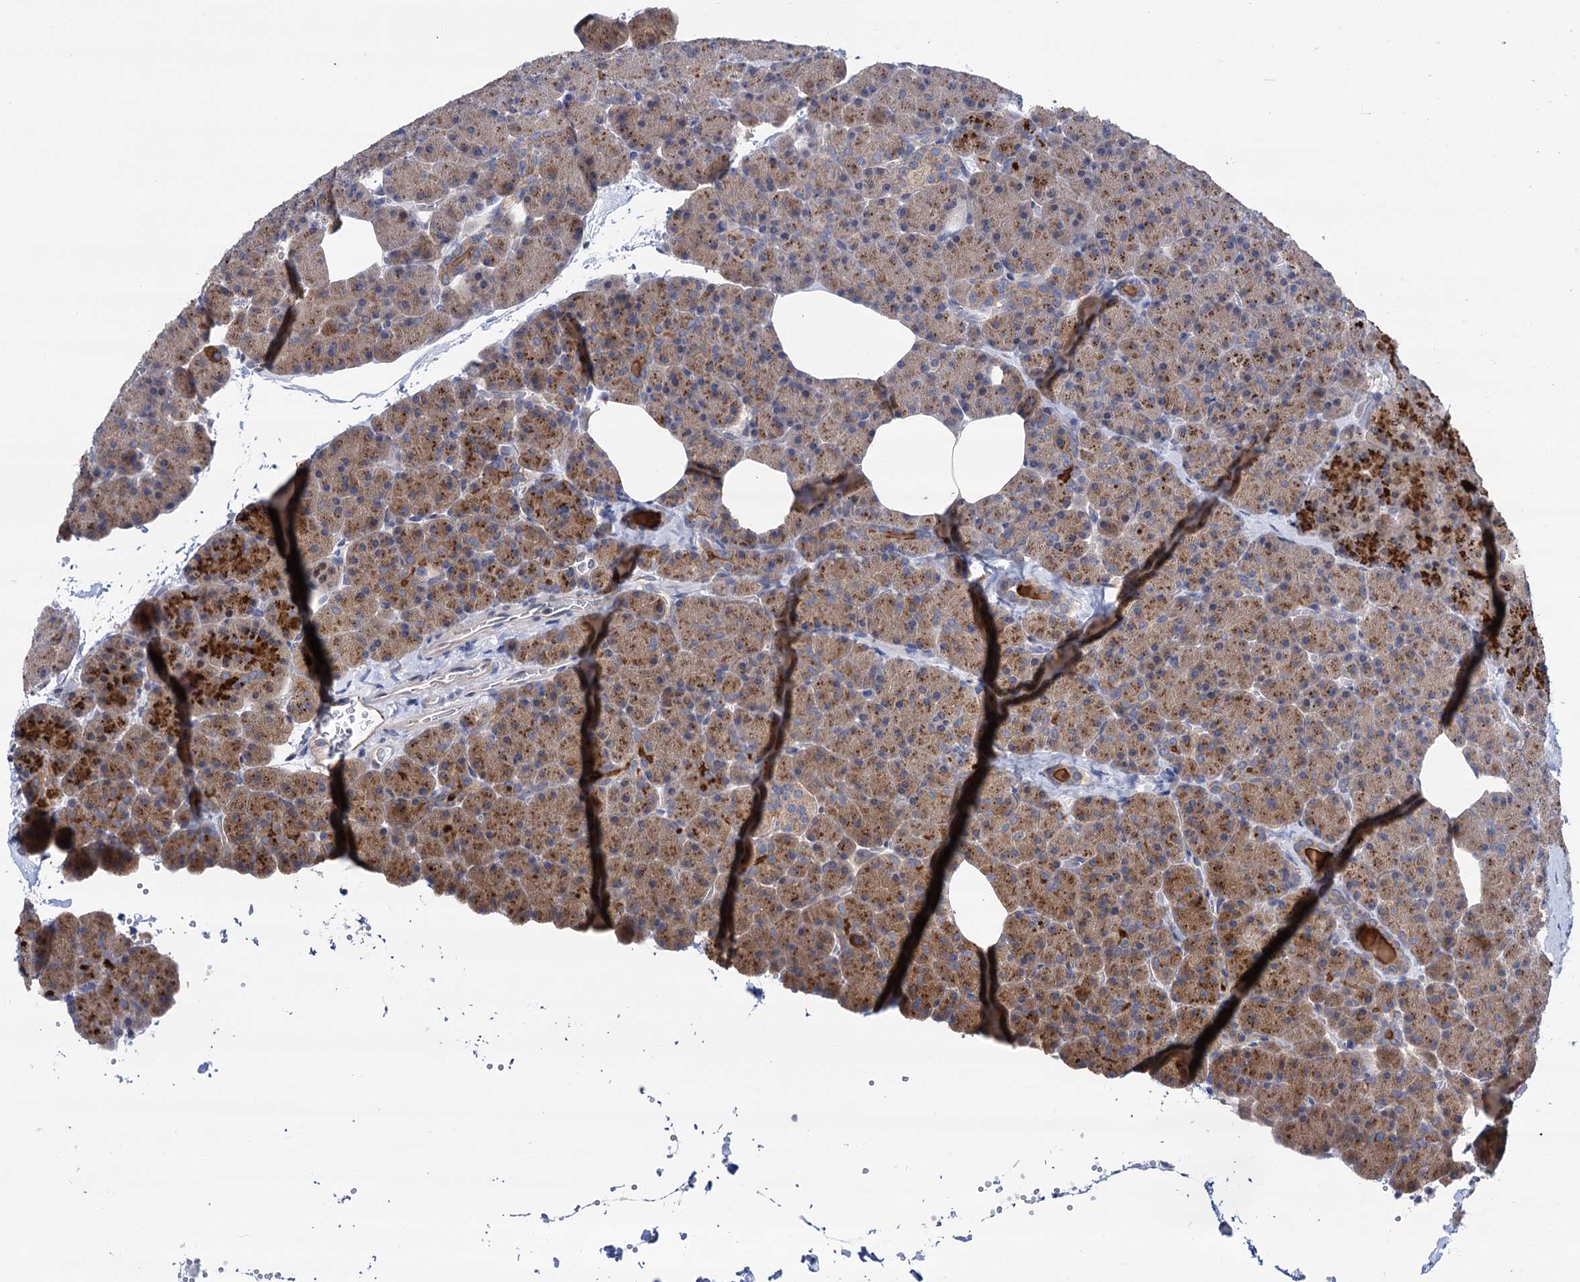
{"staining": {"intensity": "moderate", "quantity": ">75%", "location": "cytoplasmic/membranous"}, "tissue": "pancreas", "cell_type": "Exocrine glandular cells", "image_type": "normal", "snomed": [{"axis": "morphology", "description": "Normal tissue, NOS"}, {"axis": "morphology", "description": "Carcinoid, malignant, NOS"}, {"axis": "topography", "description": "Pancreas"}], "caption": "This histopathology image demonstrates IHC staining of normal pancreas, with medium moderate cytoplasmic/membranous expression in about >75% of exocrine glandular cells.", "gene": "ZNRD2", "patient": {"sex": "female", "age": 35}}